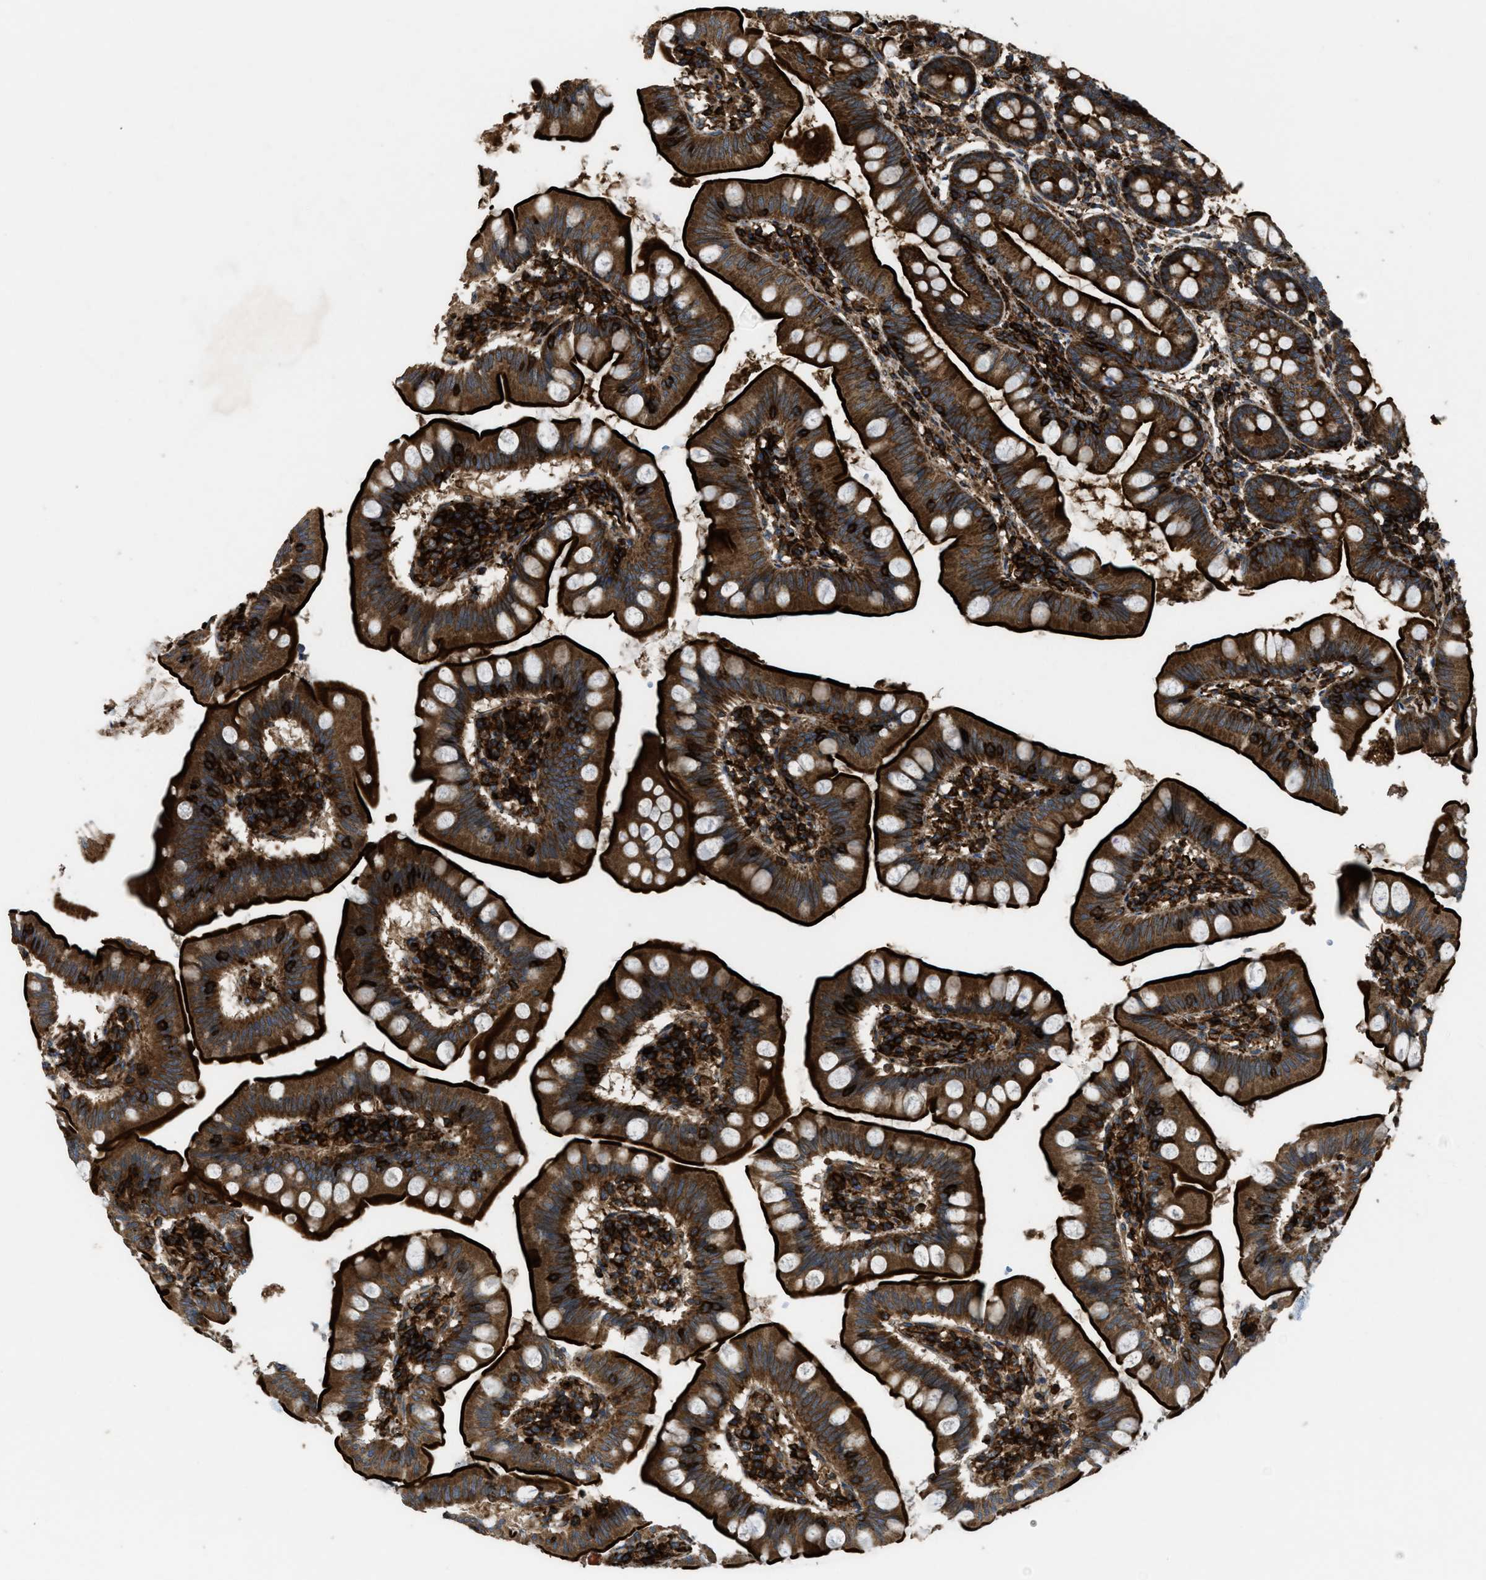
{"staining": {"intensity": "strong", "quantity": ">75%", "location": "cytoplasmic/membranous"}, "tissue": "small intestine", "cell_type": "Glandular cells", "image_type": "normal", "snomed": [{"axis": "morphology", "description": "Normal tissue, NOS"}, {"axis": "topography", "description": "Small intestine"}], "caption": "This micrograph displays immunohistochemistry staining of unremarkable human small intestine, with high strong cytoplasmic/membranous positivity in approximately >75% of glandular cells.", "gene": "EGLN1", "patient": {"sex": "male", "age": 7}}